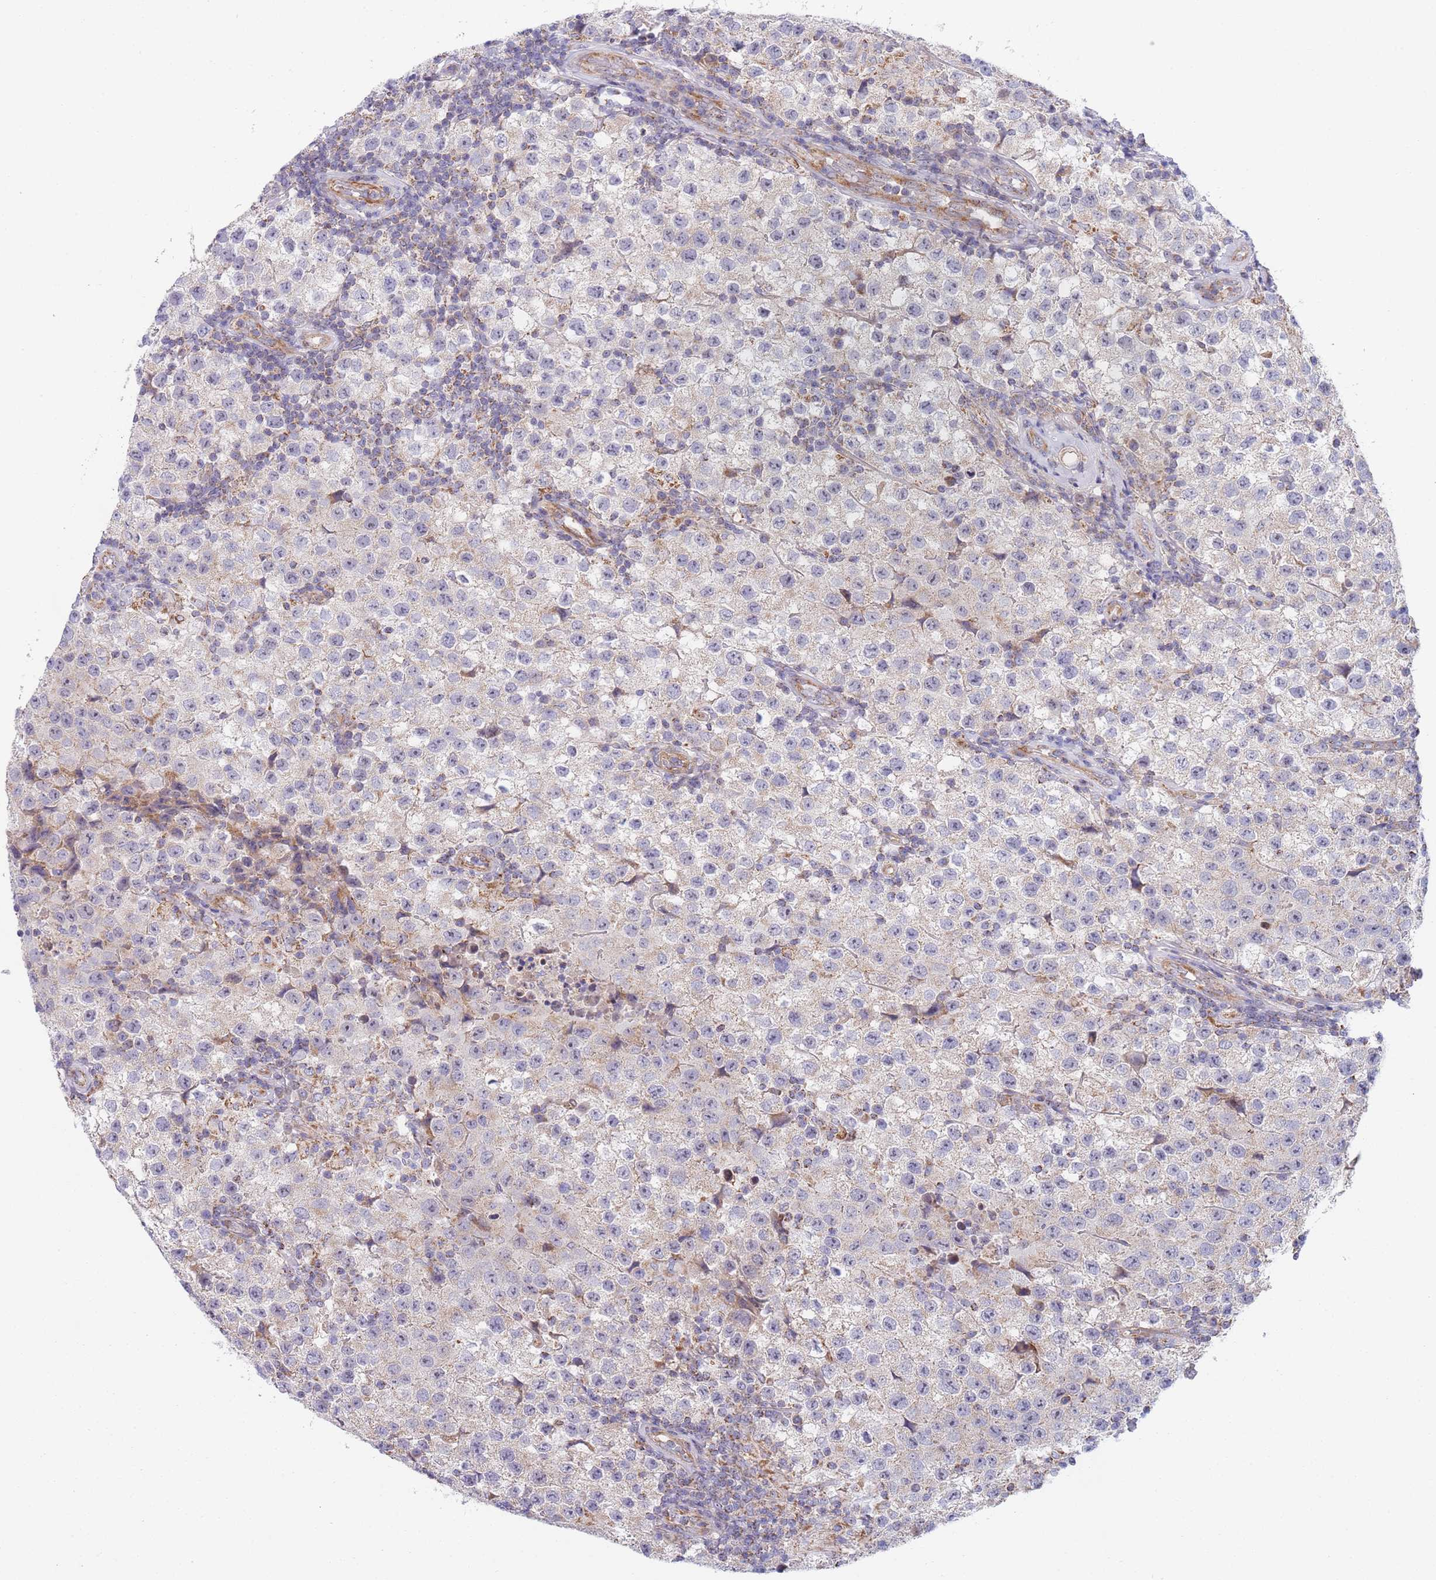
{"staining": {"intensity": "weak", "quantity": "<25%", "location": "cytoplasmic/membranous"}, "tissue": "testis cancer", "cell_type": "Tumor cells", "image_type": "cancer", "snomed": [{"axis": "morphology", "description": "Seminoma, NOS"}, {"axis": "morphology", "description": "Carcinoma, Embryonal, NOS"}, {"axis": "topography", "description": "Testis"}], "caption": "High power microscopy image of an immunohistochemistry (IHC) image of embryonal carcinoma (testis), revealing no significant positivity in tumor cells.", "gene": "PWWP3A", "patient": {"sex": "male", "age": 41}}